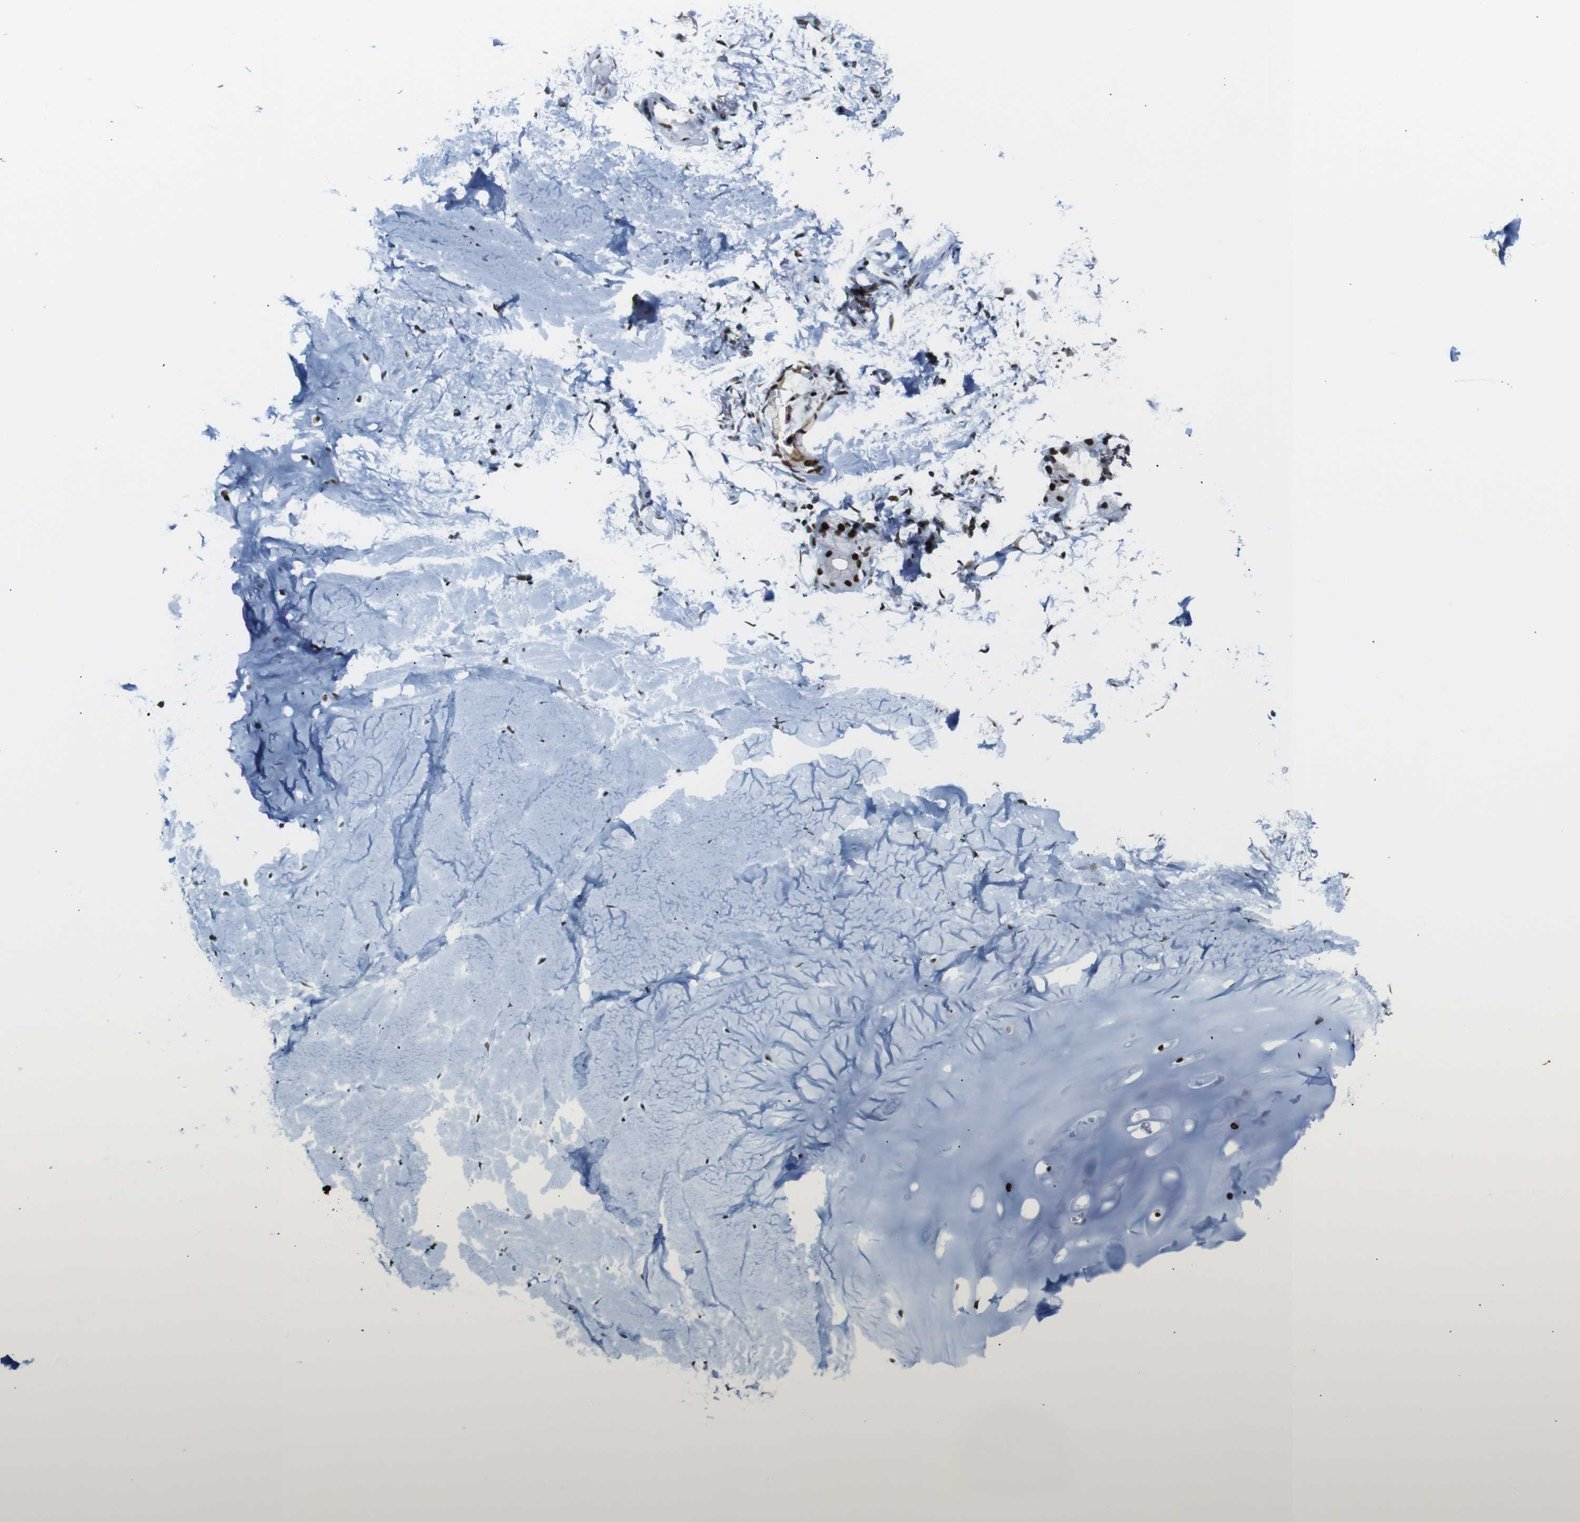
{"staining": {"intensity": "moderate", "quantity": ">75%", "location": "nuclear"}, "tissue": "adipose tissue", "cell_type": "Adipocytes", "image_type": "normal", "snomed": [{"axis": "morphology", "description": "Normal tissue, NOS"}, {"axis": "topography", "description": "Bronchus"}], "caption": "This is a histology image of immunohistochemistry (IHC) staining of benign adipose tissue, which shows moderate staining in the nuclear of adipocytes.", "gene": "TRA2B", "patient": {"sex": "female", "age": 73}}